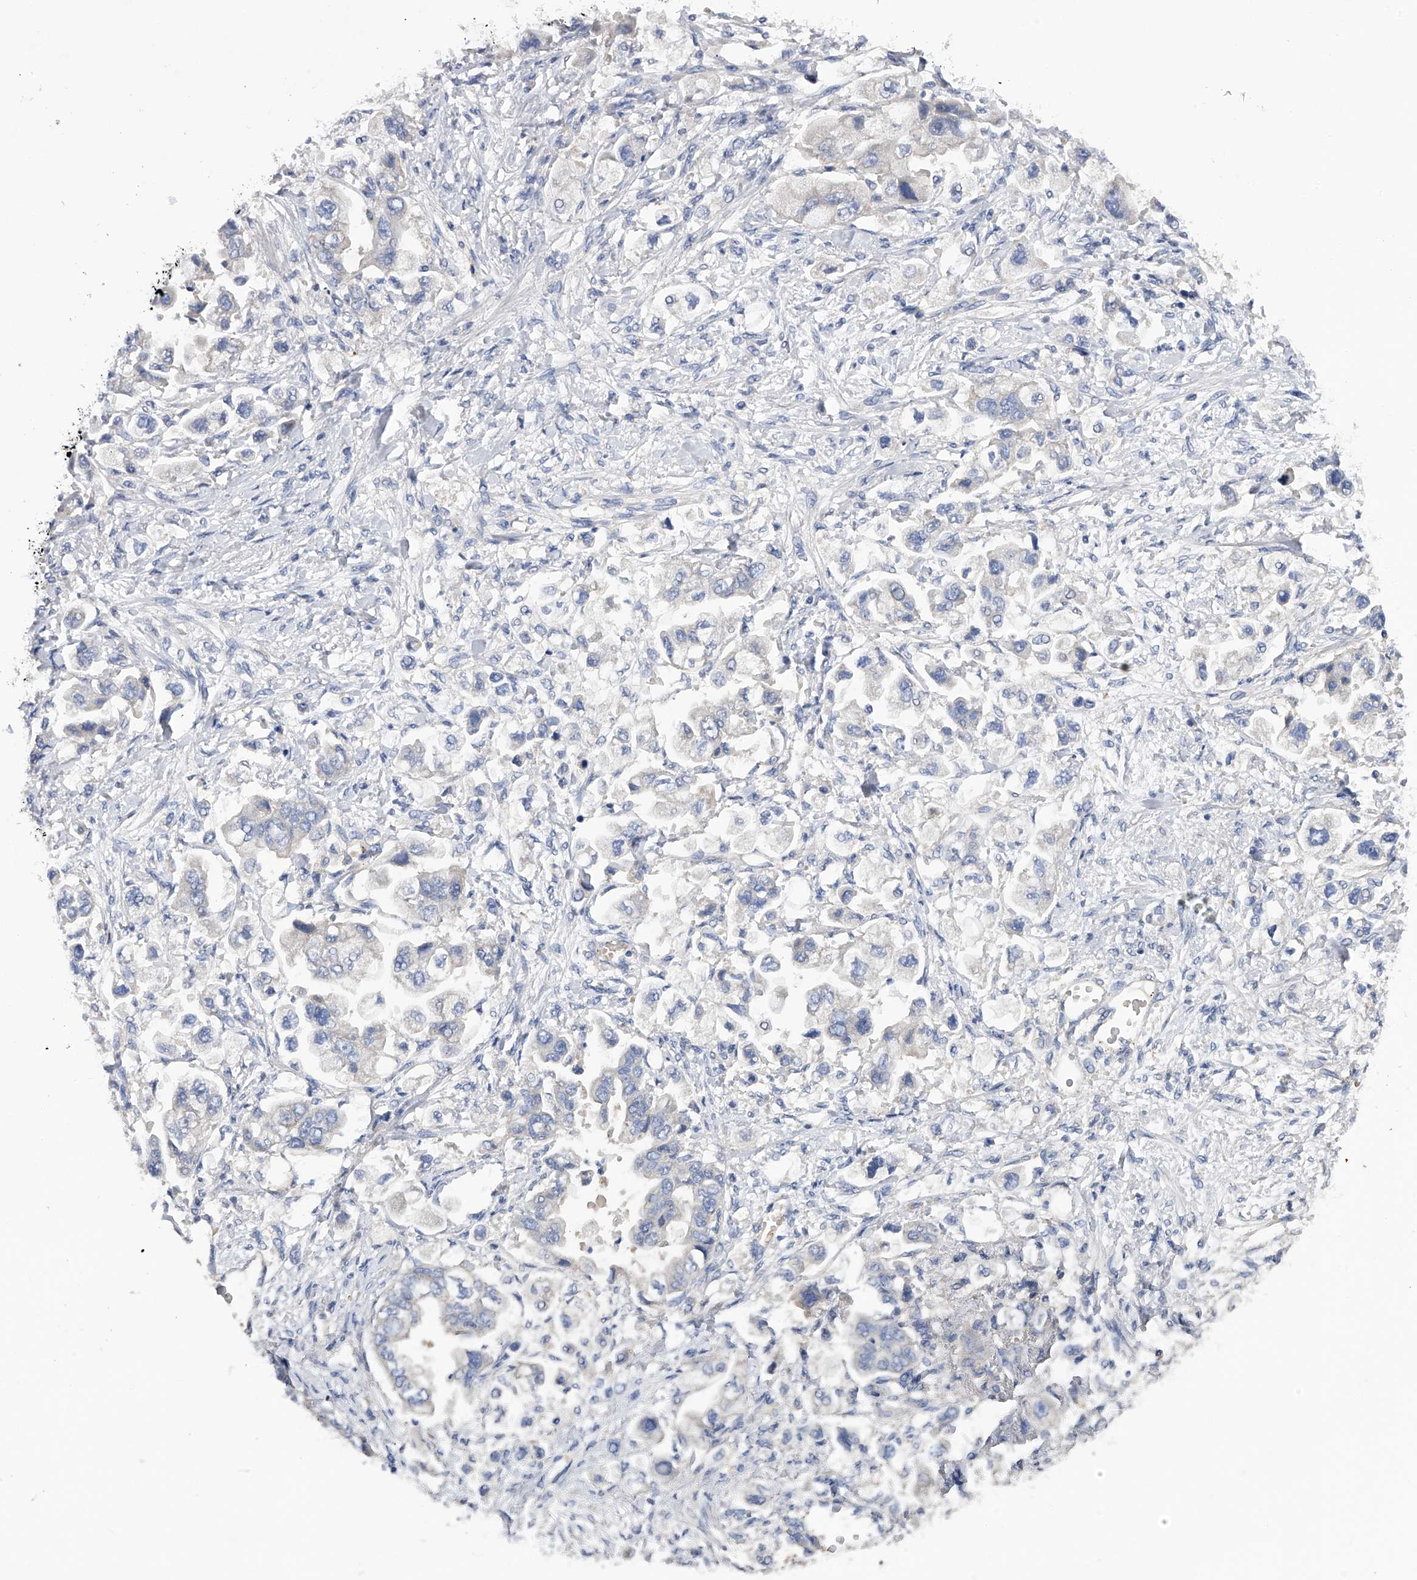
{"staining": {"intensity": "negative", "quantity": "none", "location": "none"}, "tissue": "stomach cancer", "cell_type": "Tumor cells", "image_type": "cancer", "snomed": [{"axis": "morphology", "description": "Adenocarcinoma, NOS"}, {"axis": "topography", "description": "Stomach"}], "caption": "The immunohistochemistry micrograph has no significant expression in tumor cells of stomach cancer (adenocarcinoma) tissue. The staining was performed using DAB to visualize the protein expression in brown, while the nuclei were stained in blue with hematoxylin (Magnification: 20x).", "gene": "RWDD2A", "patient": {"sex": "male", "age": 62}}